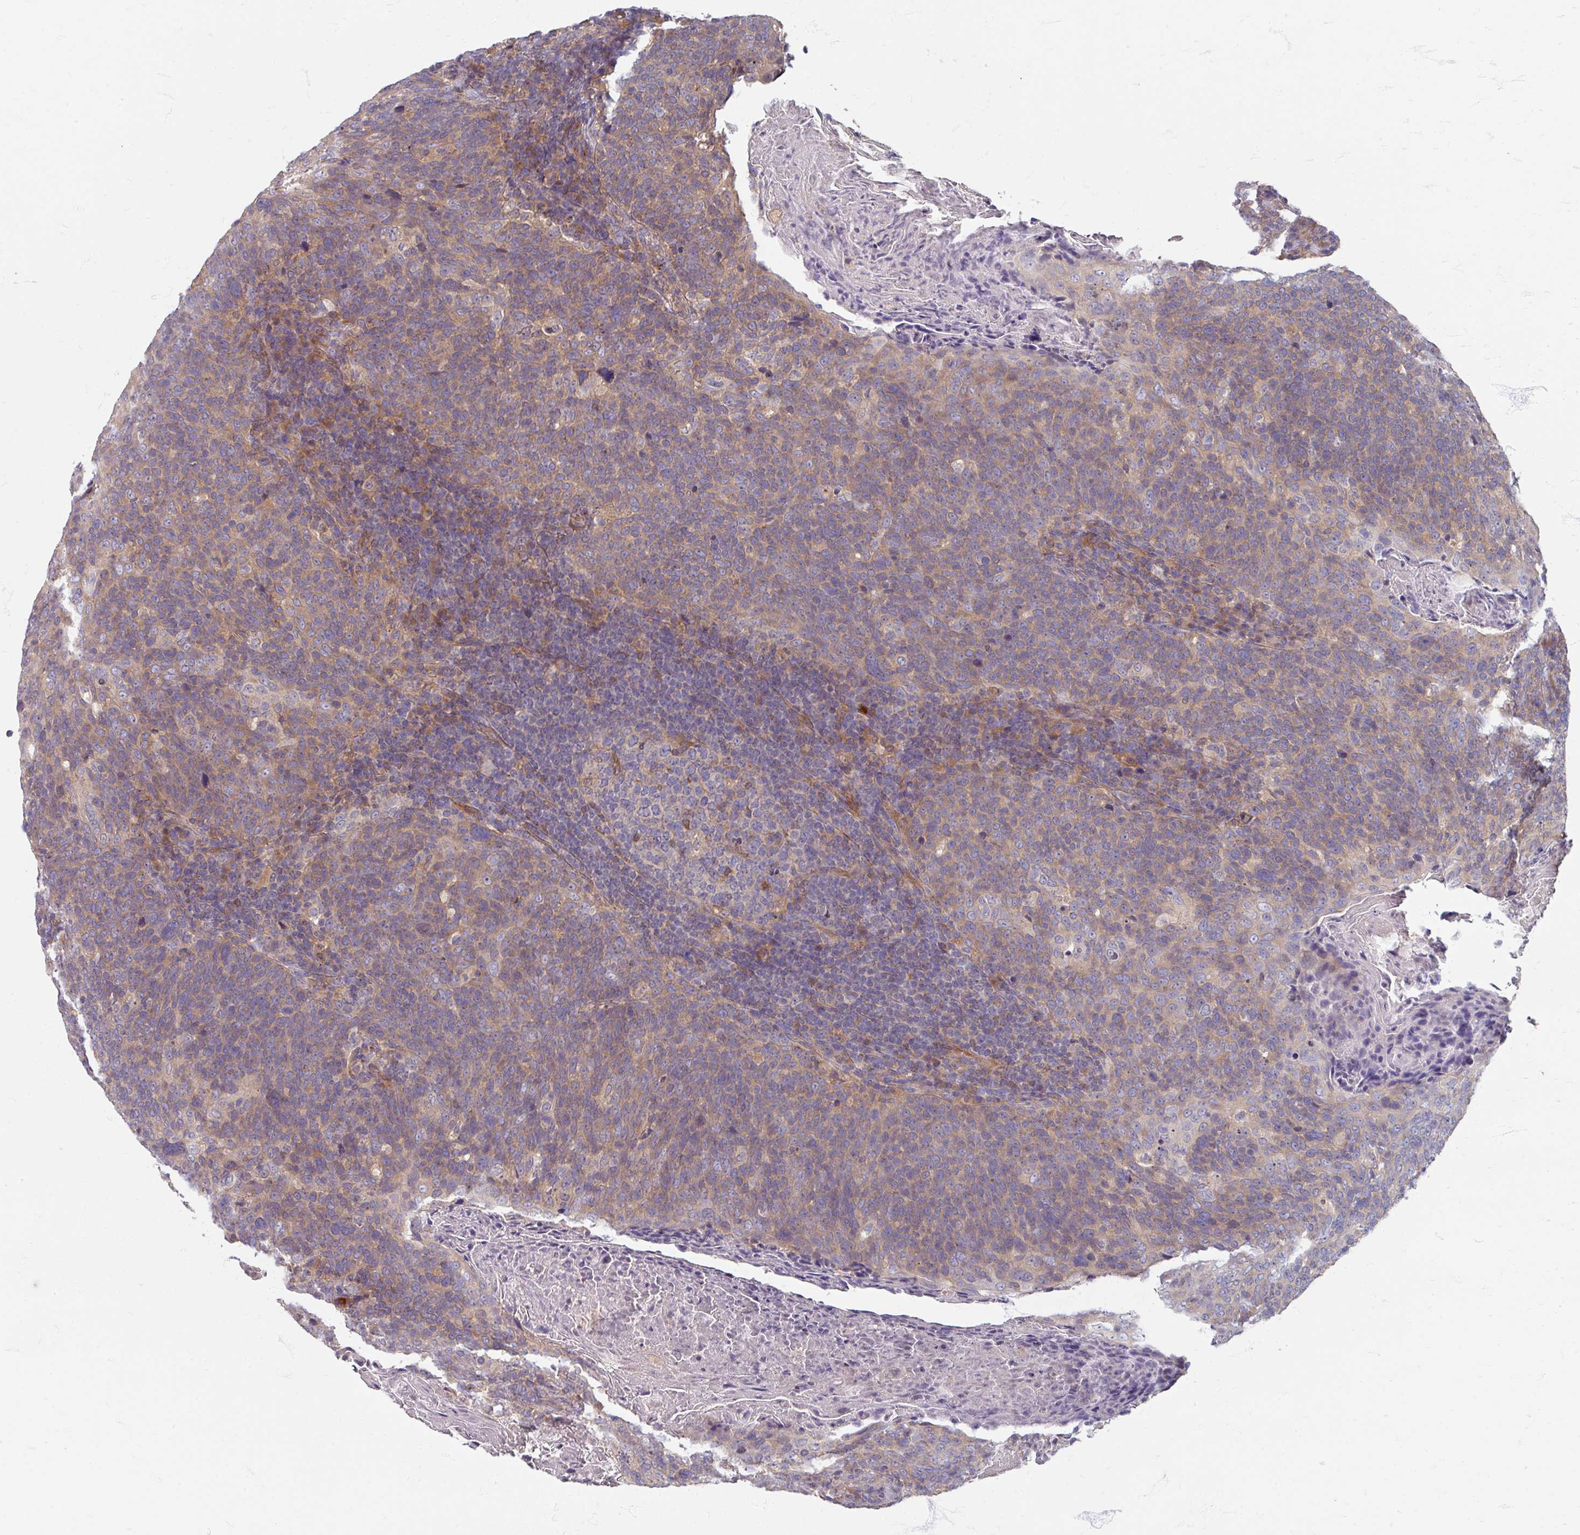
{"staining": {"intensity": "moderate", "quantity": ">75%", "location": "cytoplasmic/membranous"}, "tissue": "head and neck cancer", "cell_type": "Tumor cells", "image_type": "cancer", "snomed": [{"axis": "morphology", "description": "Squamous cell carcinoma, NOS"}, {"axis": "morphology", "description": "Squamous cell carcinoma, metastatic, NOS"}, {"axis": "topography", "description": "Lymph node"}, {"axis": "topography", "description": "Head-Neck"}], "caption": "Squamous cell carcinoma (head and neck) was stained to show a protein in brown. There is medium levels of moderate cytoplasmic/membranous expression in approximately >75% of tumor cells.", "gene": "STAM", "patient": {"sex": "male", "age": 62}}